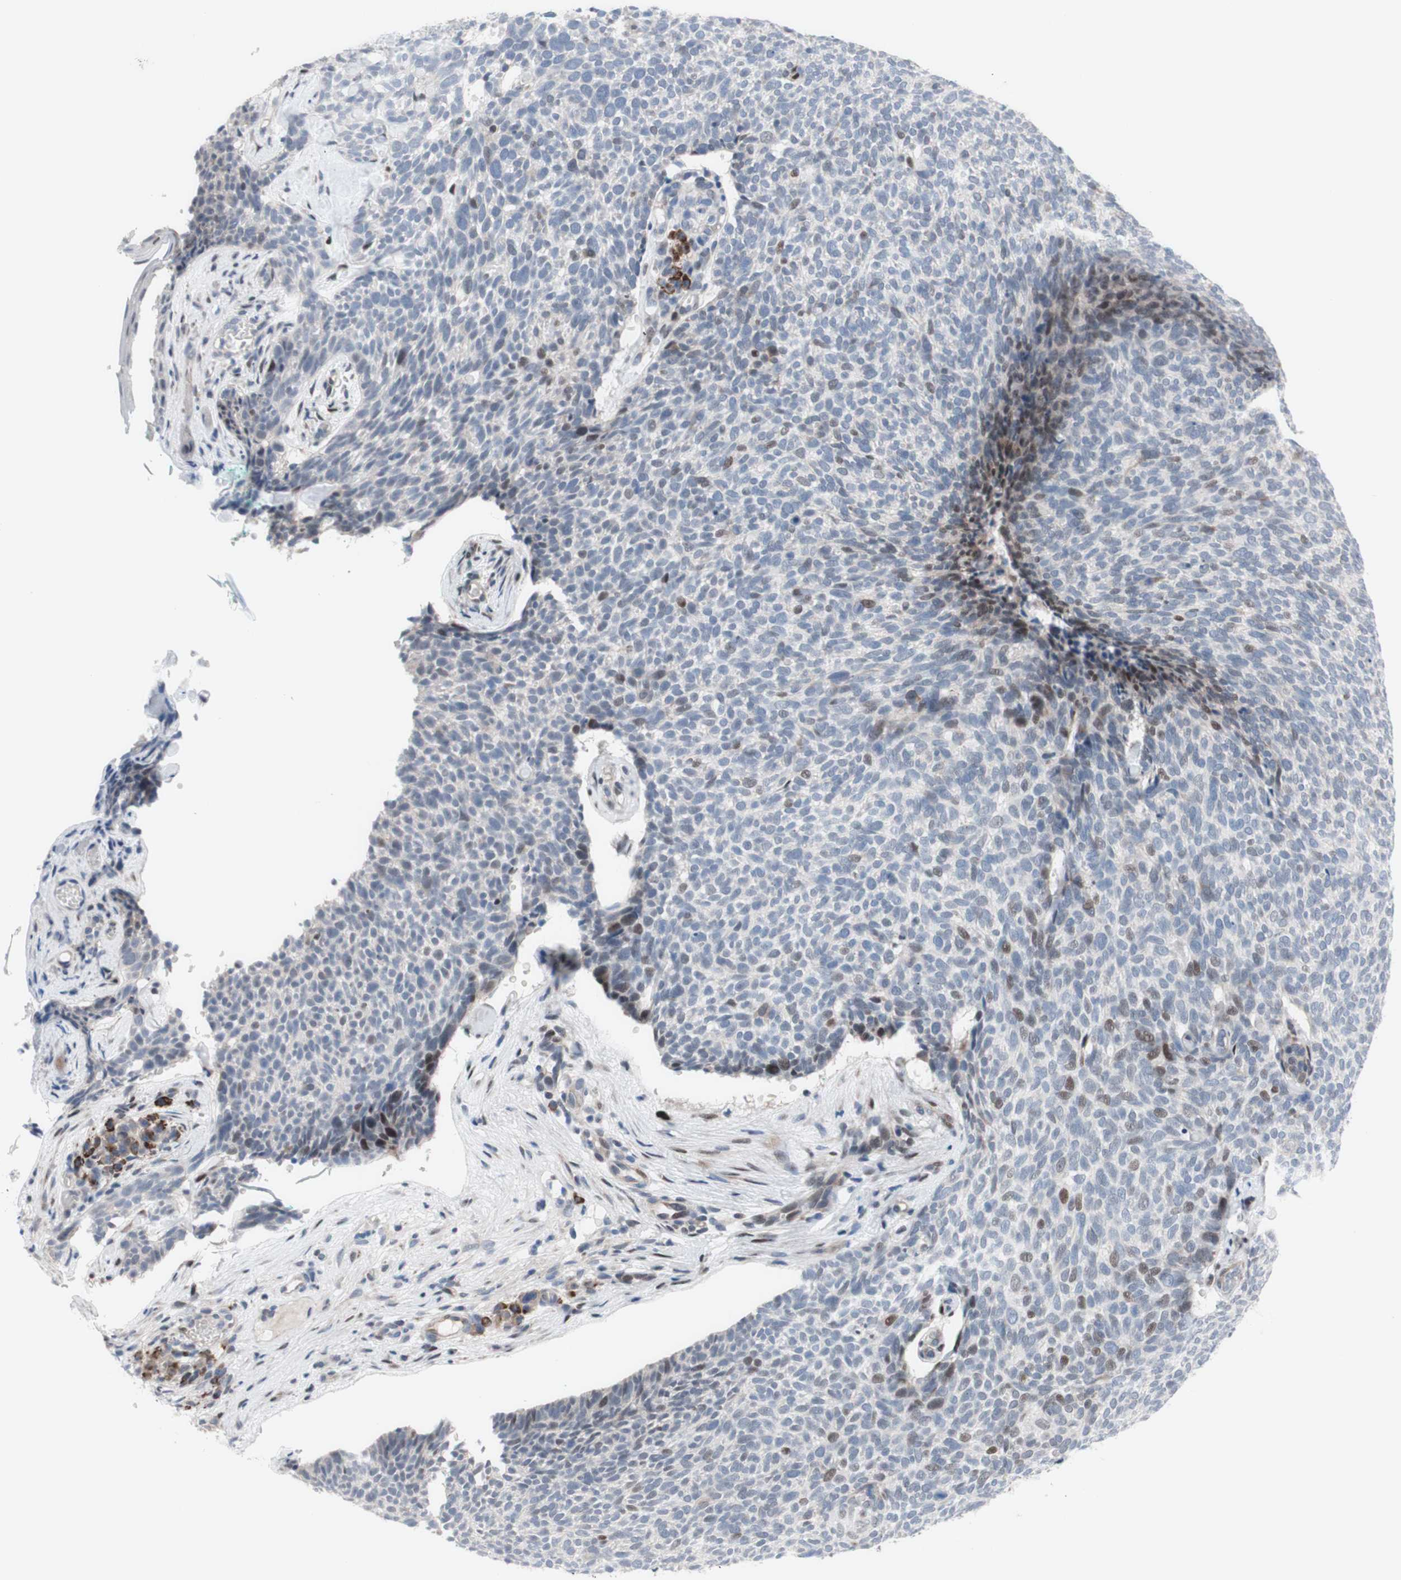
{"staining": {"intensity": "weak", "quantity": "<25%", "location": "nuclear"}, "tissue": "skin cancer", "cell_type": "Tumor cells", "image_type": "cancer", "snomed": [{"axis": "morphology", "description": "Basal cell carcinoma"}, {"axis": "topography", "description": "Skin"}], "caption": "A photomicrograph of skin cancer (basal cell carcinoma) stained for a protein exhibits no brown staining in tumor cells. Nuclei are stained in blue.", "gene": "PHTF2", "patient": {"sex": "female", "age": 84}}